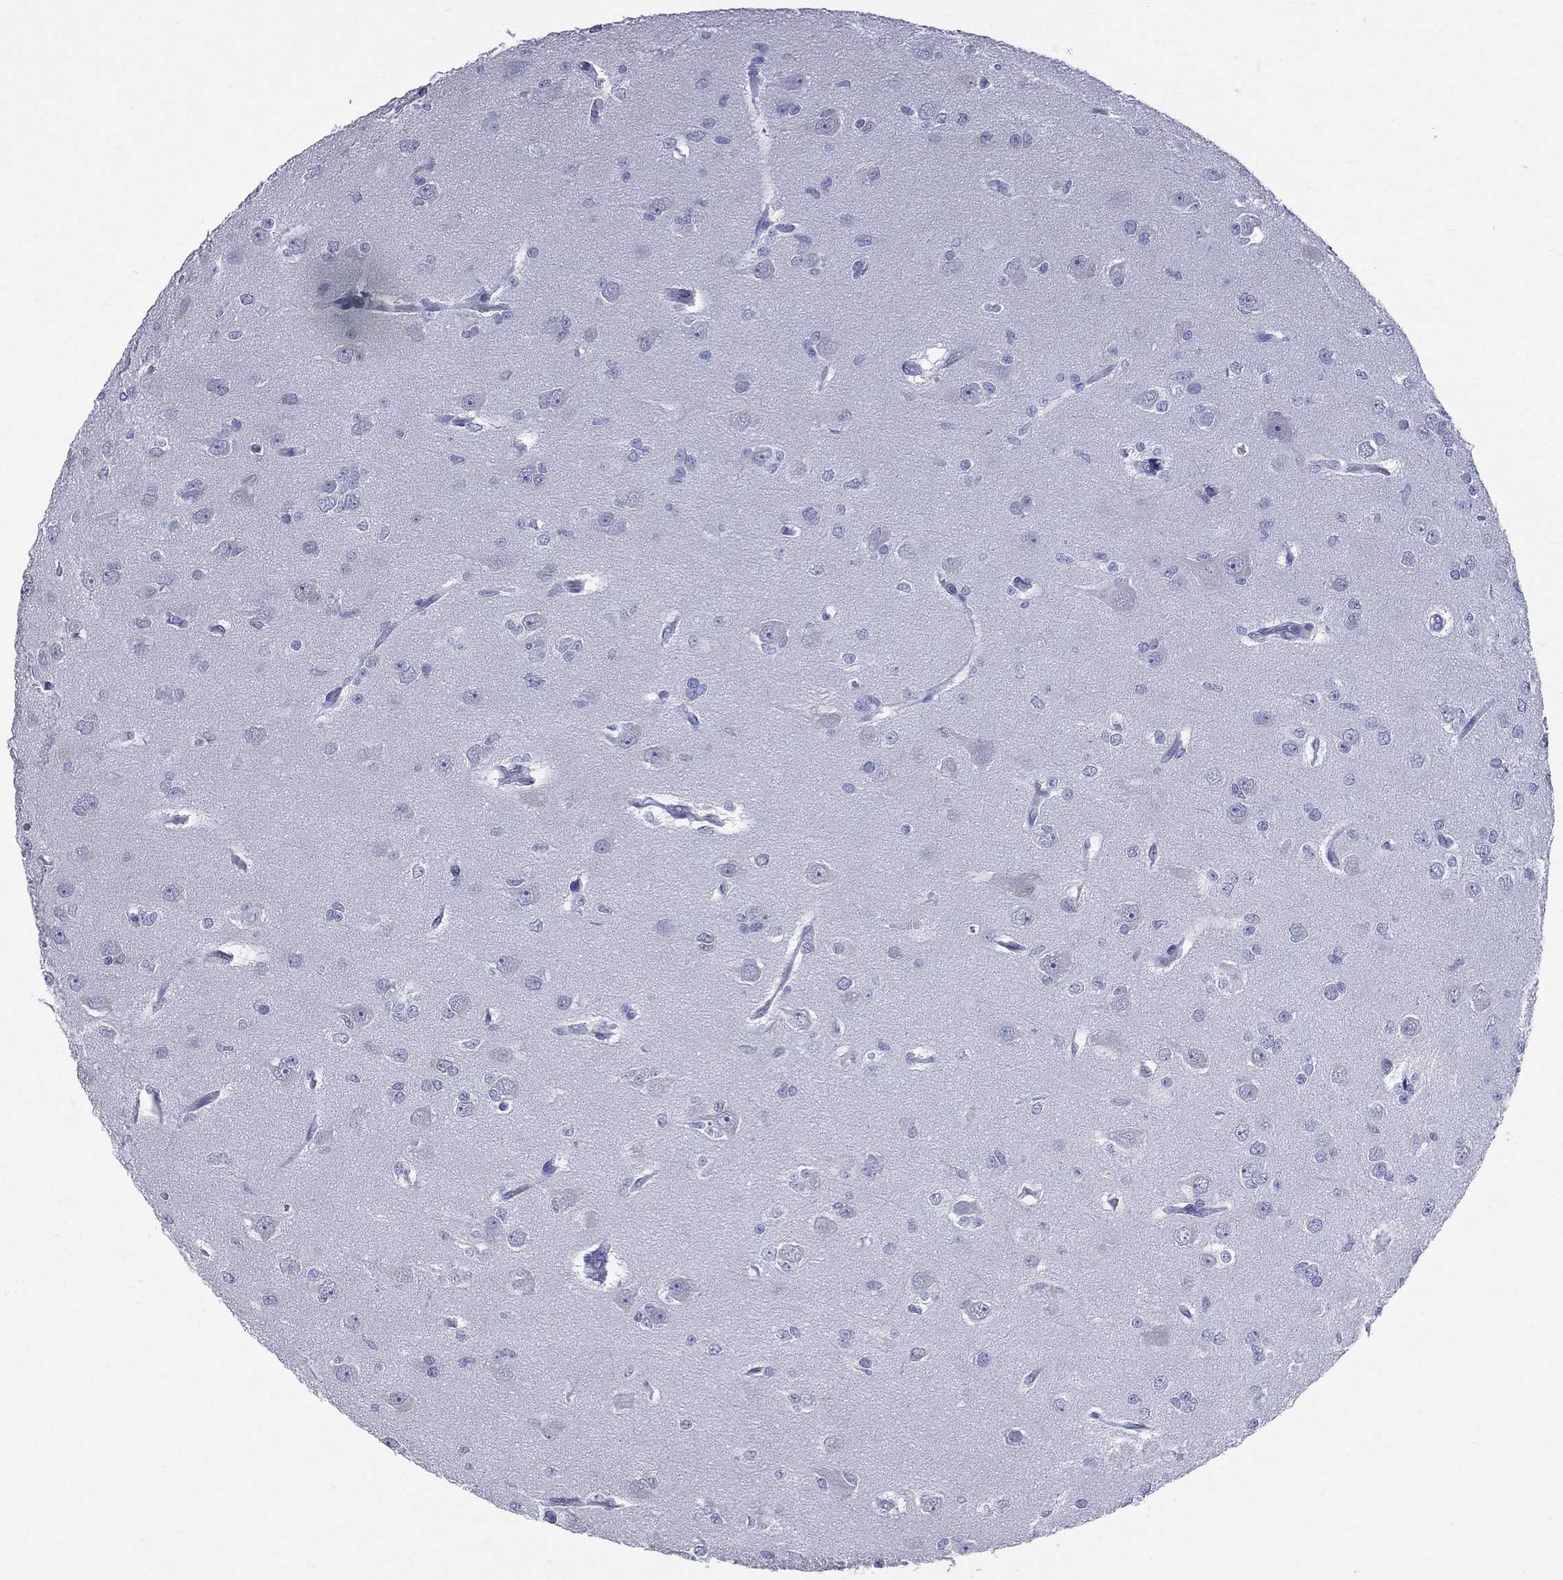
{"staining": {"intensity": "negative", "quantity": "none", "location": "none"}, "tissue": "glioma", "cell_type": "Tumor cells", "image_type": "cancer", "snomed": [{"axis": "morphology", "description": "Glioma, malignant, Low grade"}, {"axis": "topography", "description": "Brain"}], "caption": "This is an immunohistochemistry (IHC) micrograph of low-grade glioma (malignant). There is no expression in tumor cells.", "gene": "CYLC1", "patient": {"sex": "male", "age": 27}}